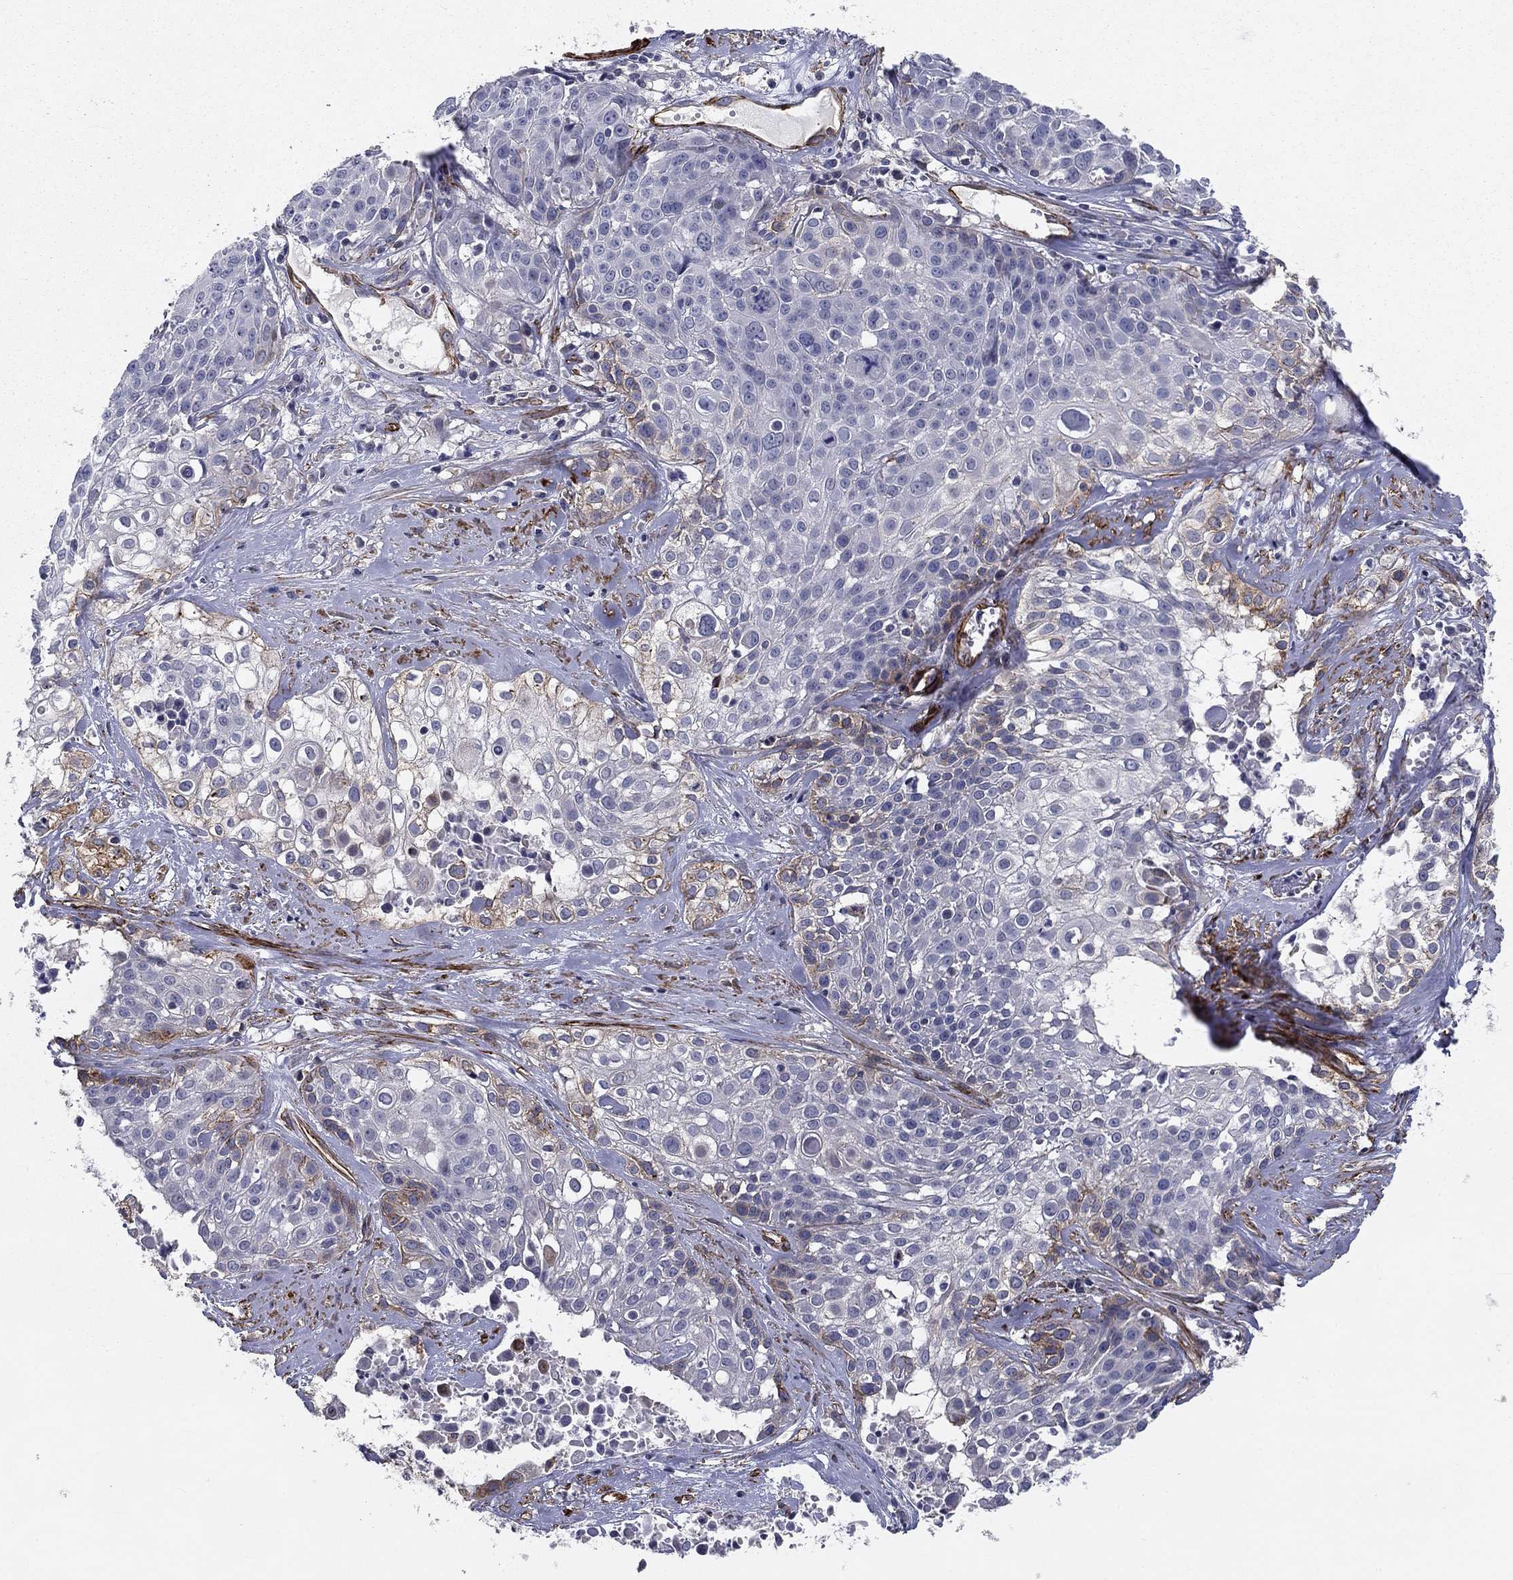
{"staining": {"intensity": "negative", "quantity": "none", "location": "none"}, "tissue": "cervical cancer", "cell_type": "Tumor cells", "image_type": "cancer", "snomed": [{"axis": "morphology", "description": "Squamous cell carcinoma, NOS"}, {"axis": "topography", "description": "Cervix"}], "caption": "This is an IHC image of cervical squamous cell carcinoma. There is no positivity in tumor cells.", "gene": "SYNC", "patient": {"sex": "female", "age": 39}}